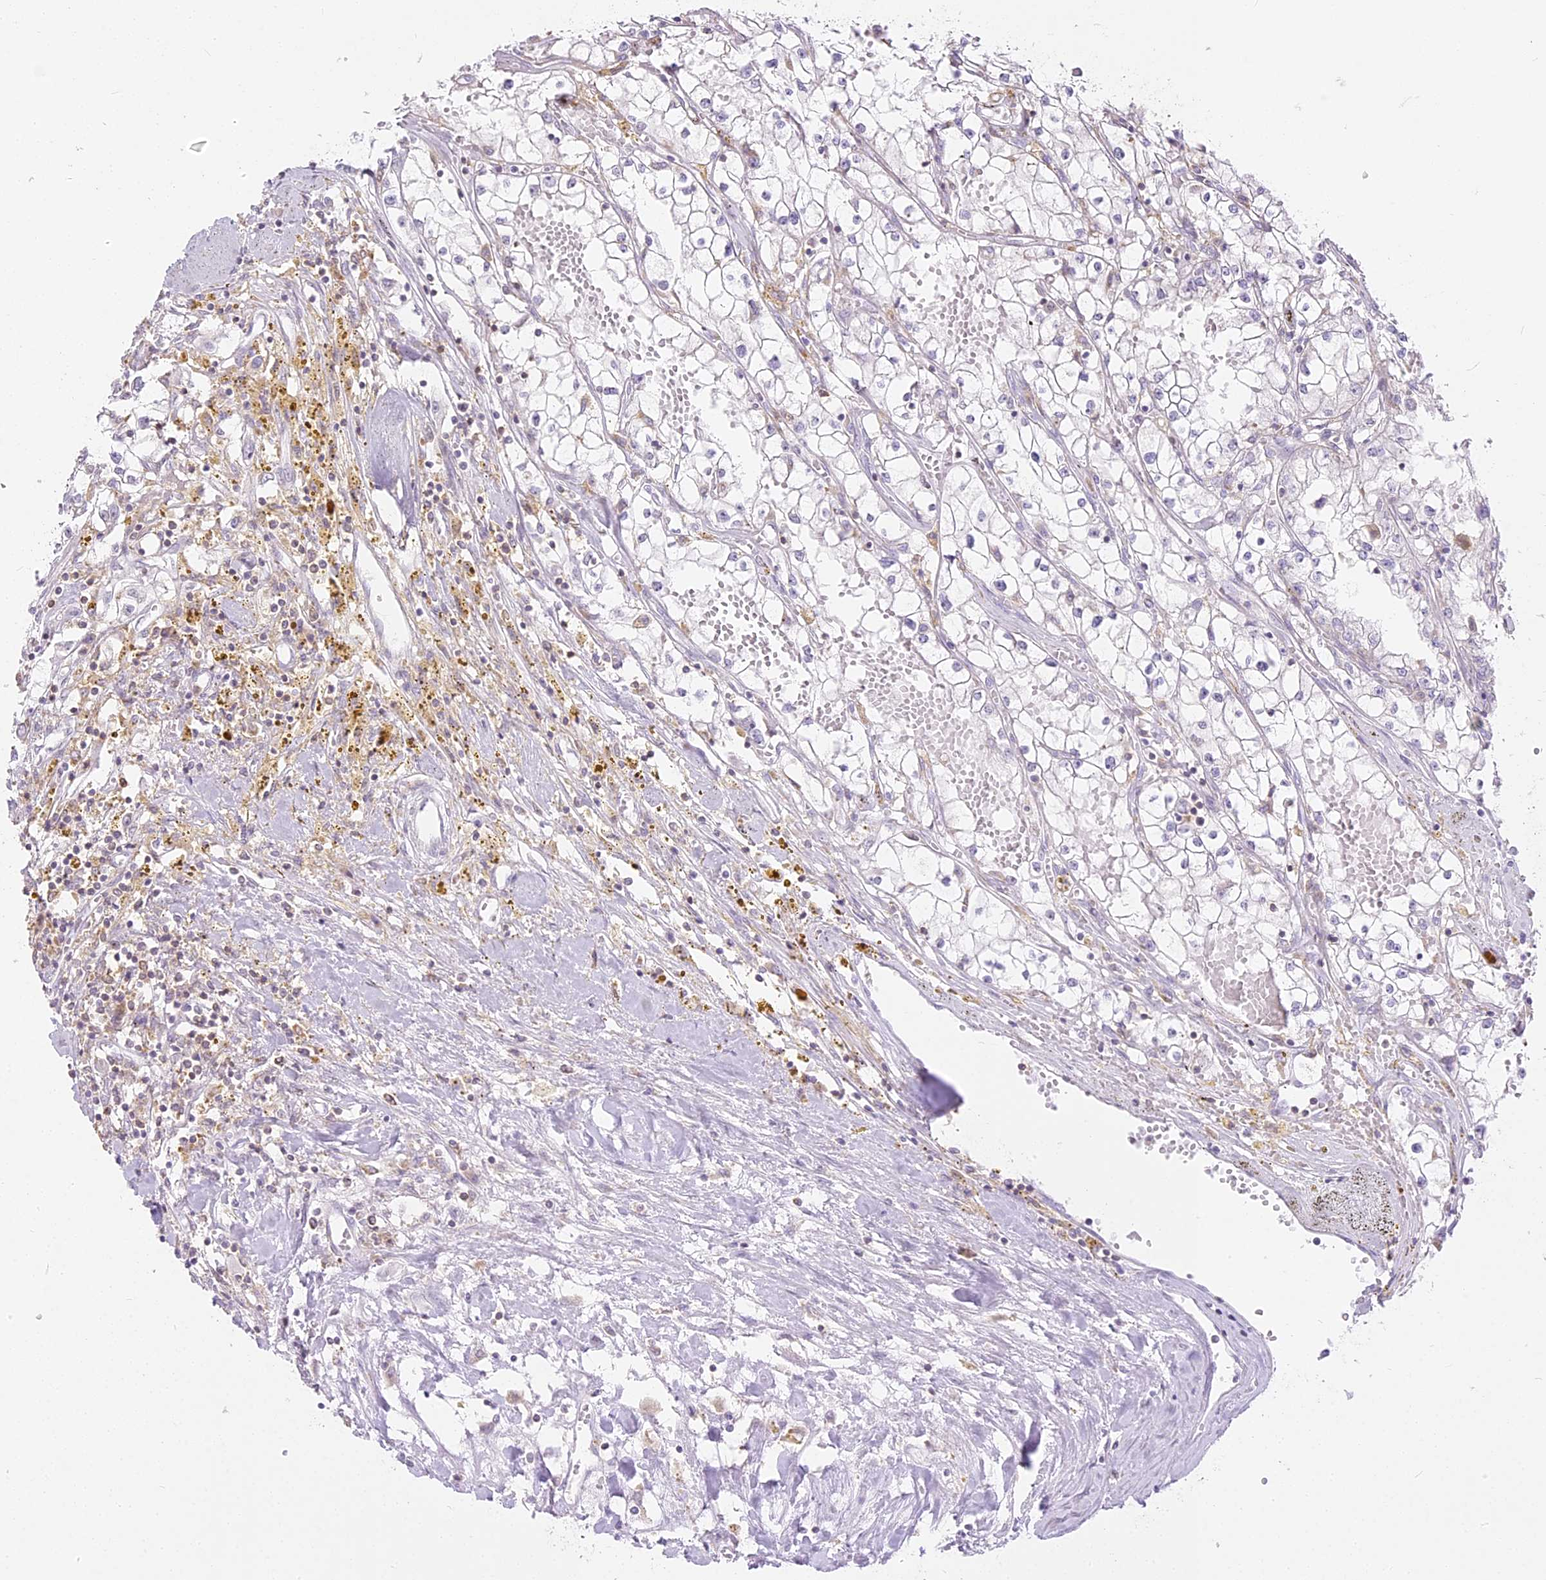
{"staining": {"intensity": "negative", "quantity": "none", "location": "none"}, "tissue": "renal cancer", "cell_type": "Tumor cells", "image_type": "cancer", "snomed": [{"axis": "morphology", "description": "Adenocarcinoma, NOS"}, {"axis": "topography", "description": "Kidney"}], "caption": "This is a micrograph of IHC staining of renal cancer, which shows no positivity in tumor cells.", "gene": "DOCK2", "patient": {"sex": "male", "age": 56}}